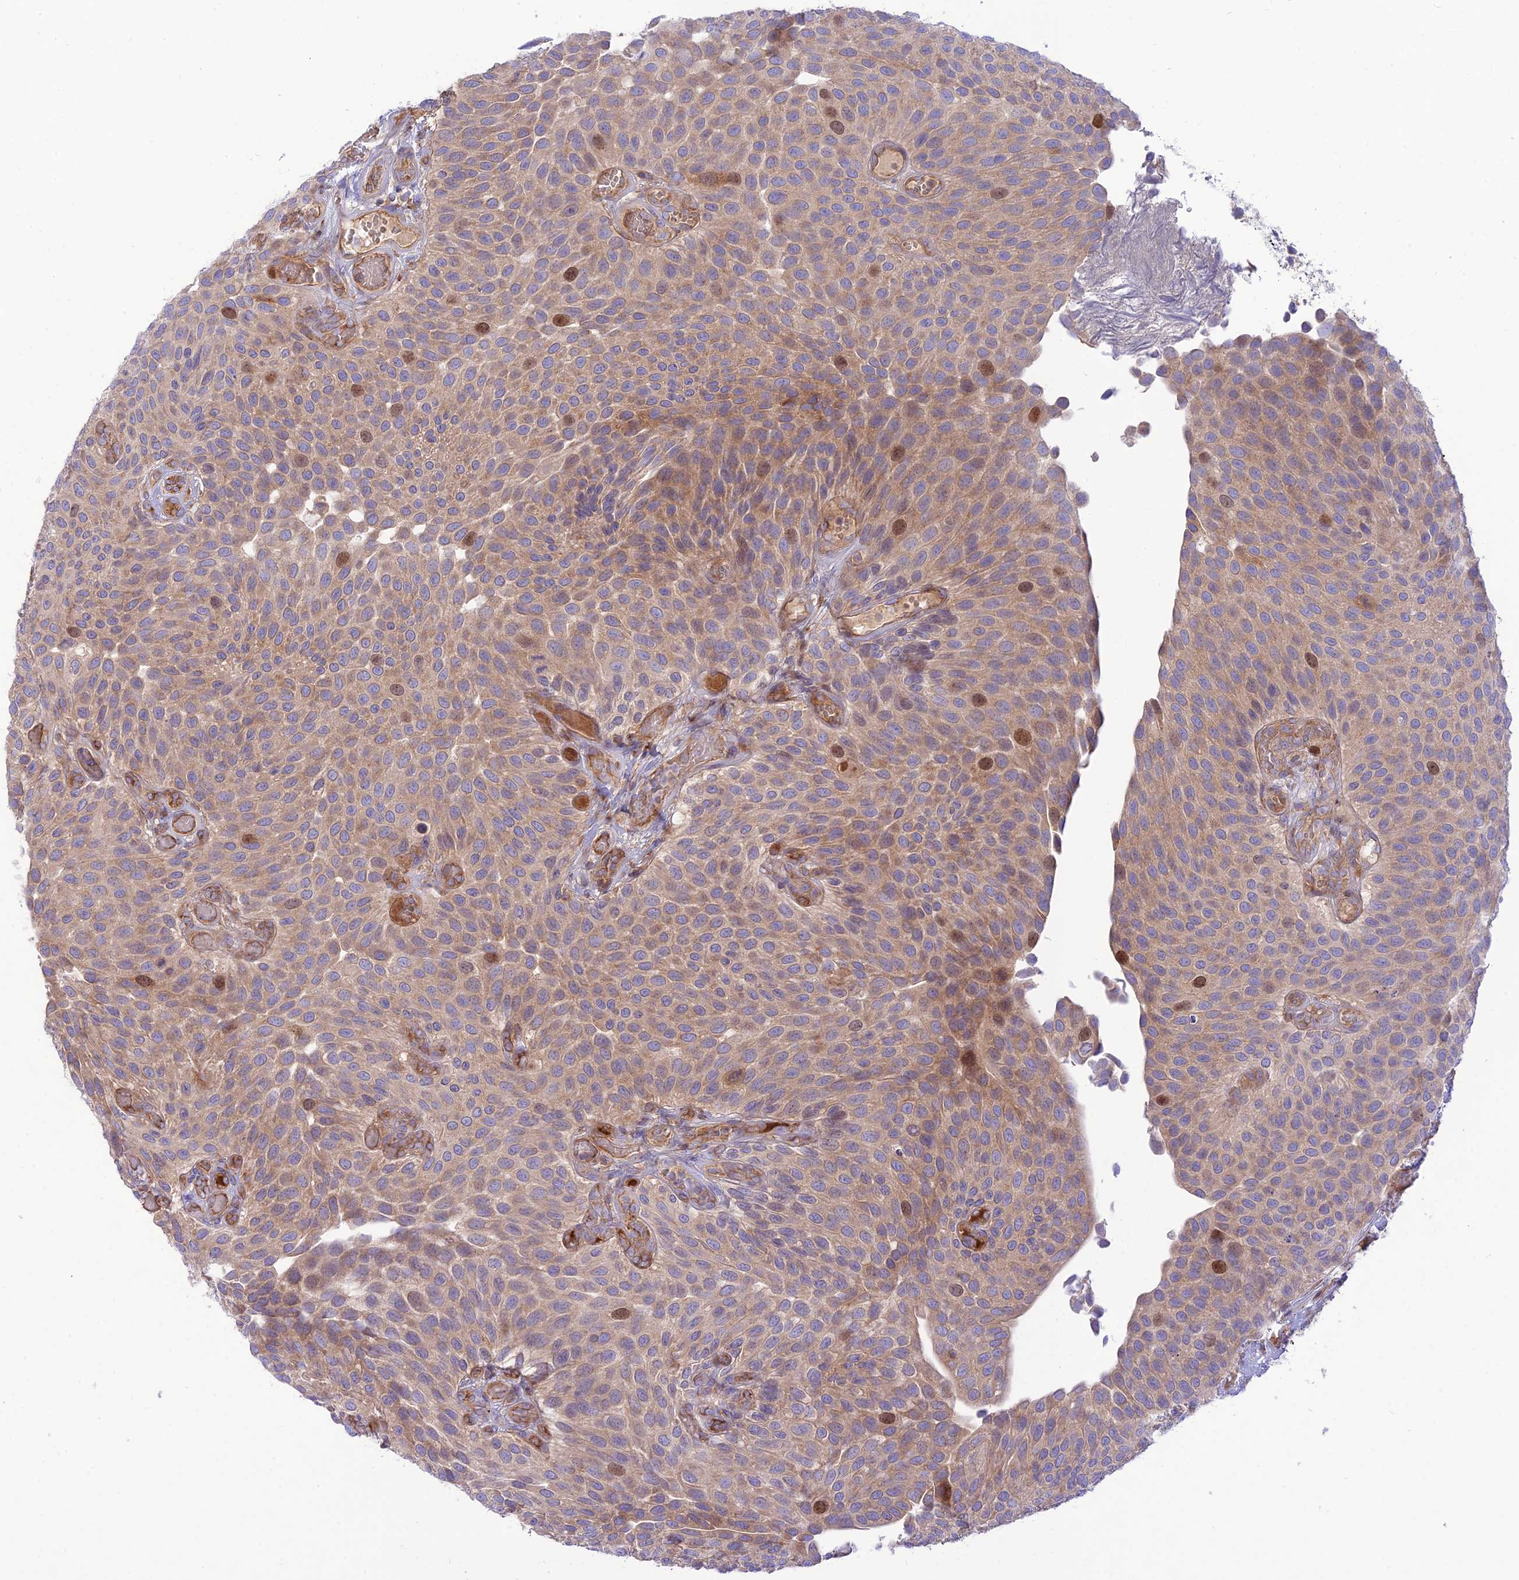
{"staining": {"intensity": "moderate", "quantity": ">75%", "location": "cytoplasmic/membranous,nuclear"}, "tissue": "urothelial cancer", "cell_type": "Tumor cells", "image_type": "cancer", "snomed": [{"axis": "morphology", "description": "Urothelial carcinoma, Low grade"}, {"axis": "topography", "description": "Urinary bladder"}], "caption": "Low-grade urothelial carcinoma was stained to show a protein in brown. There is medium levels of moderate cytoplasmic/membranous and nuclear expression in about >75% of tumor cells. (Brightfield microscopy of DAB IHC at high magnification).", "gene": "PIMREG", "patient": {"sex": "male", "age": 89}}